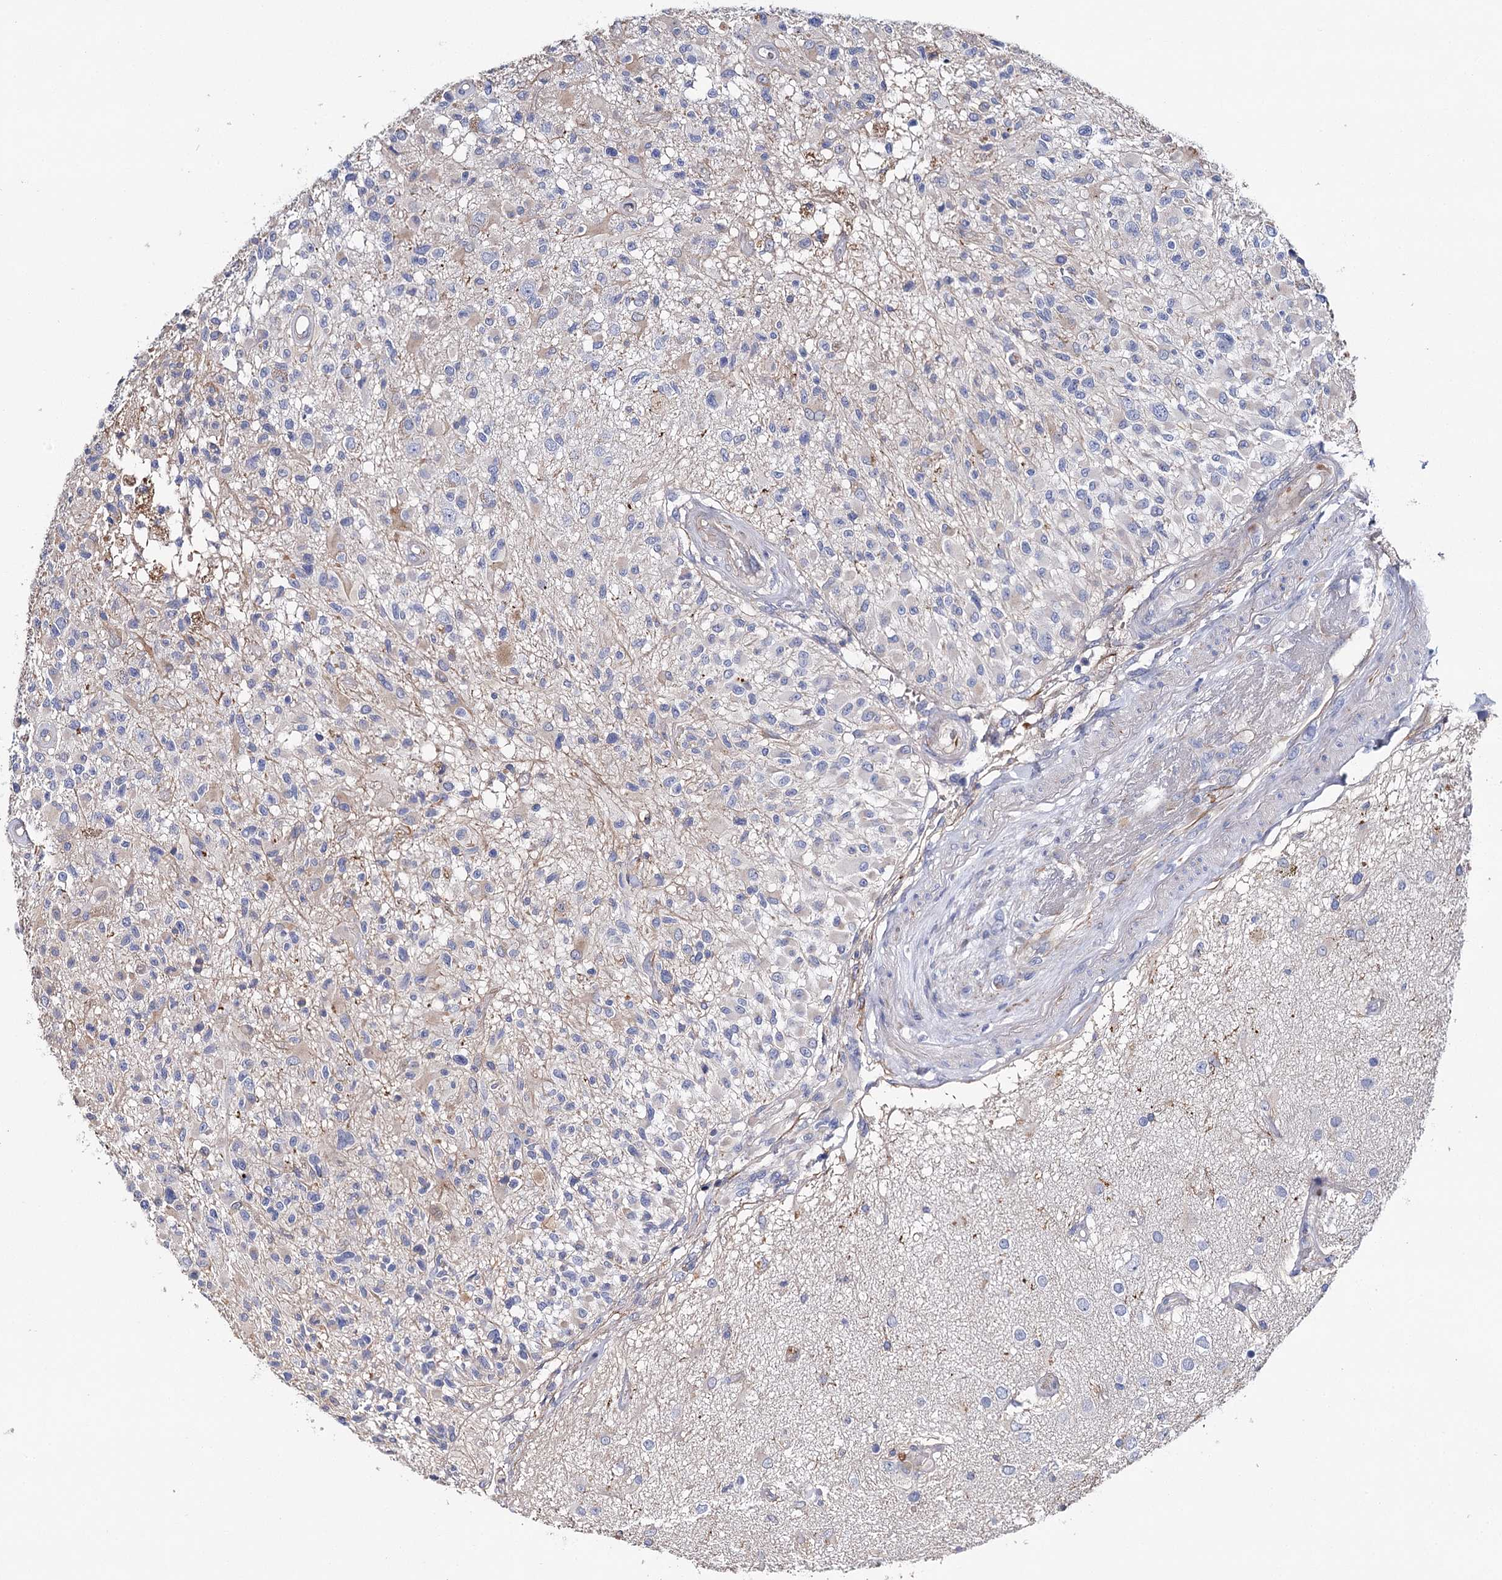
{"staining": {"intensity": "negative", "quantity": "none", "location": "none"}, "tissue": "glioma", "cell_type": "Tumor cells", "image_type": "cancer", "snomed": [{"axis": "morphology", "description": "Glioma, malignant, High grade"}, {"axis": "morphology", "description": "Glioblastoma, NOS"}, {"axis": "topography", "description": "Brain"}], "caption": "Immunohistochemical staining of human malignant glioma (high-grade) displays no significant positivity in tumor cells. (DAB IHC, high magnification).", "gene": "EPYC", "patient": {"sex": "male", "age": 60}}